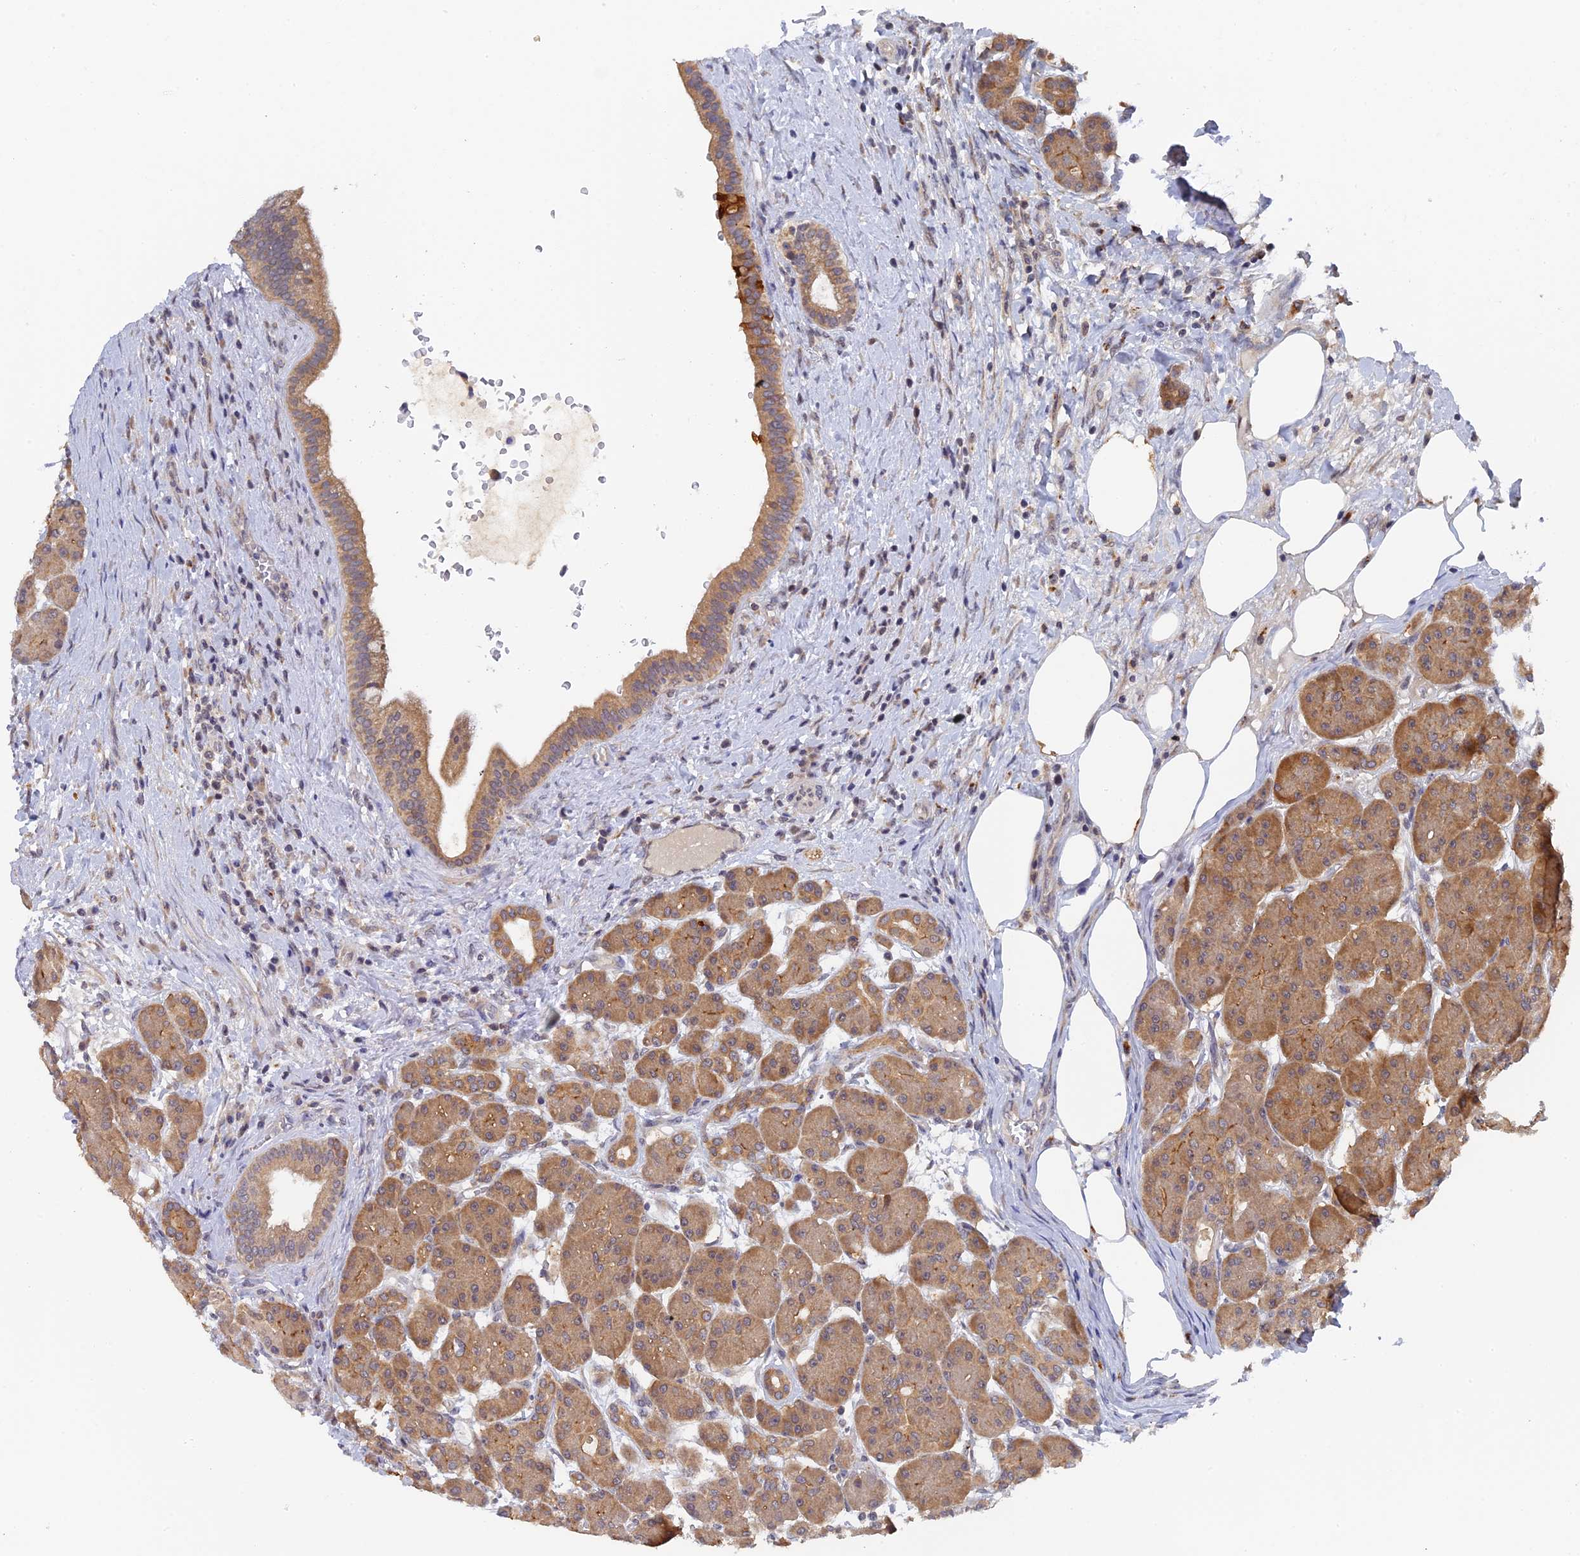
{"staining": {"intensity": "strong", "quantity": ">75%", "location": "cytoplasmic/membranous"}, "tissue": "pancreas", "cell_type": "Exocrine glandular cells", "image_type": "normal", "snomed": [{"axis": "morphology", "description": "Normal tissue, NOS"}, {"axis": "topography", "description": "Pancreas"}], "caption": "A brown stain labels strong cytoplasmic/membranous expression of a protein in exocrine glandular cells of benign human pancreas.", "gene": "MIGA2", "patient": {"sex": "male", "age": 63}}